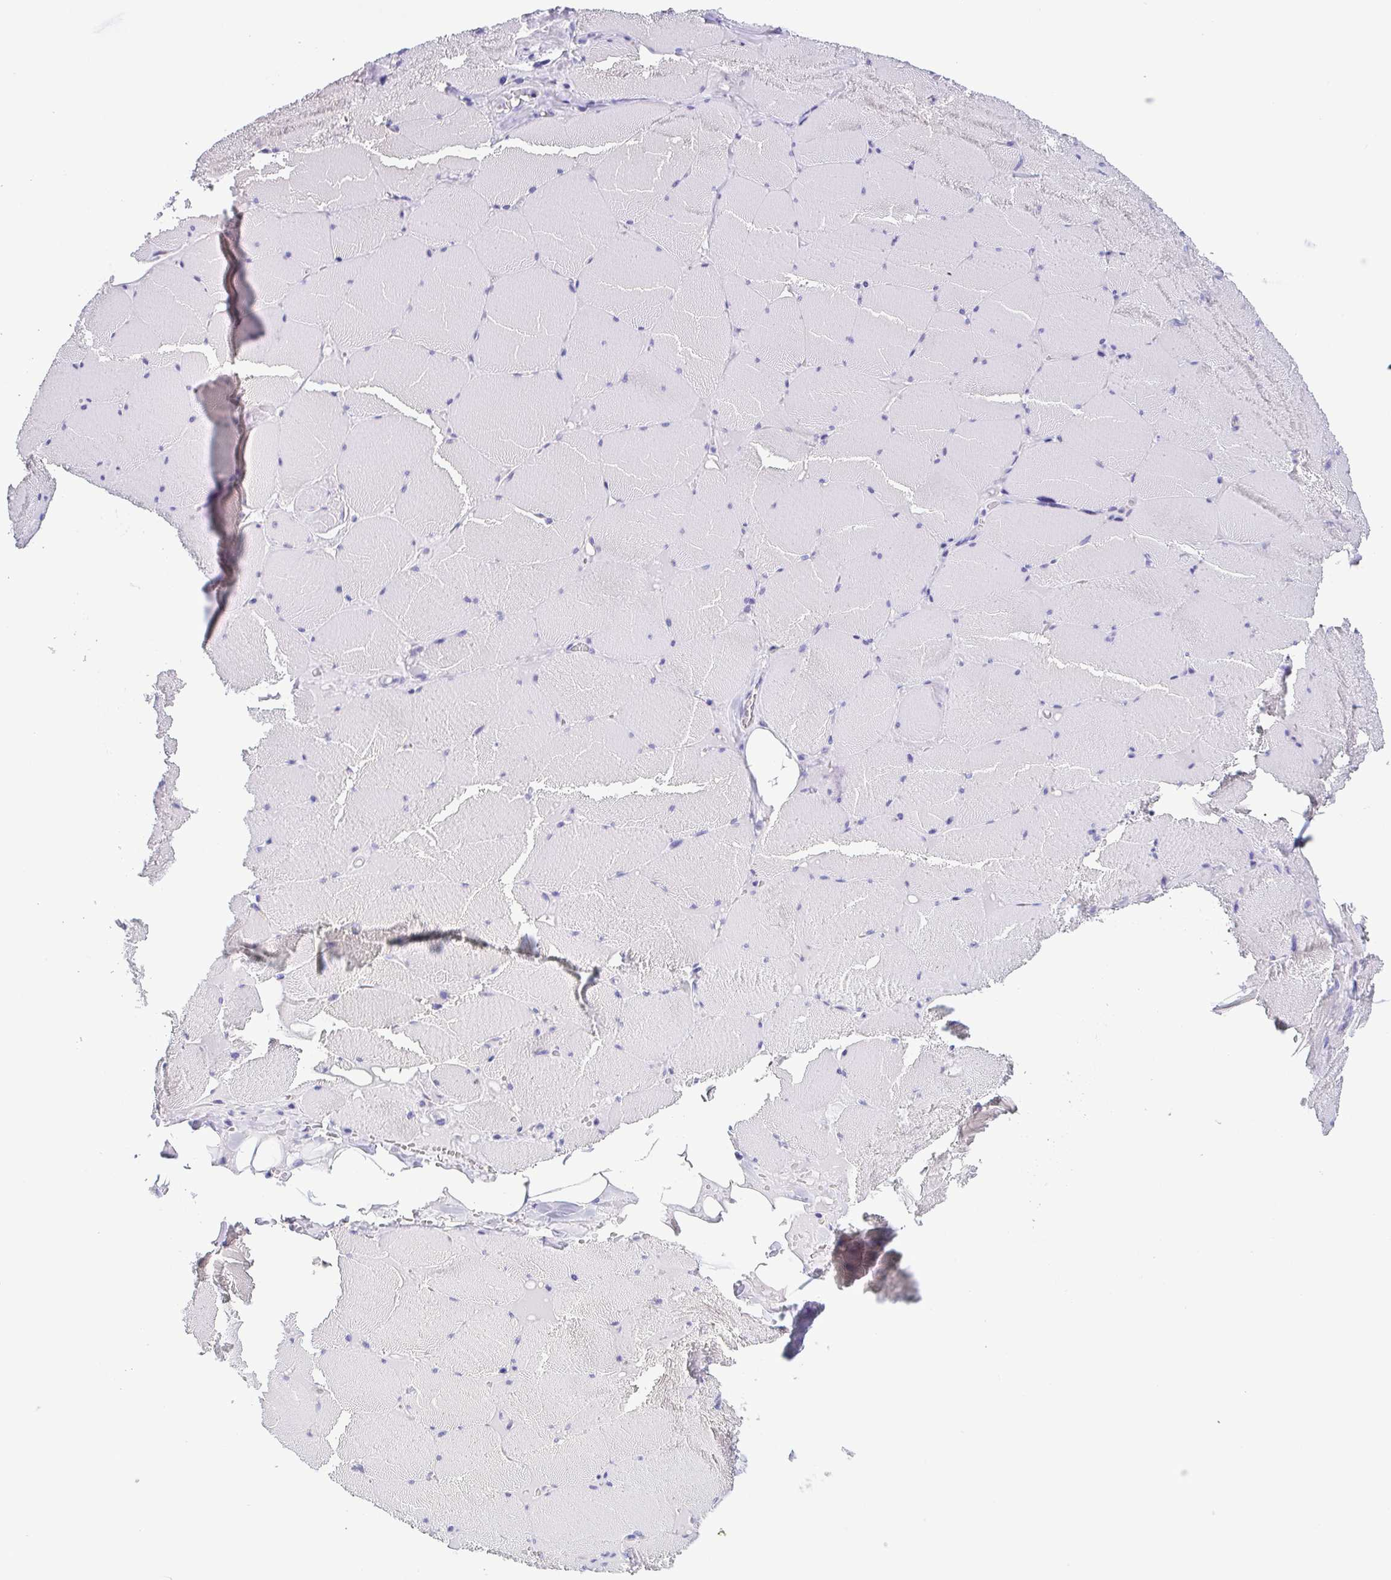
{"staining": {"intensity": "weak", "quantity": "<25%", "location": "cytoplasmic/membranous"}, "tissue": "skeletal muscle", "cell_type": "Myocytes", "image_type": "normal", "snomed": [{"axis": "morphology", "description": "Normal tissue, NOS"}, {"axis": "topography", "description": "Skeletal muscle"}, {"axis": "topography", "description": "Head-Neck"}], "caption": "A micrograph of human skeletal muscle is negative for staining in myocytes. (DAB IHC, high magnification).", "gene": "SULT1B1", "patient": {"sex": "male", "age": 66}}